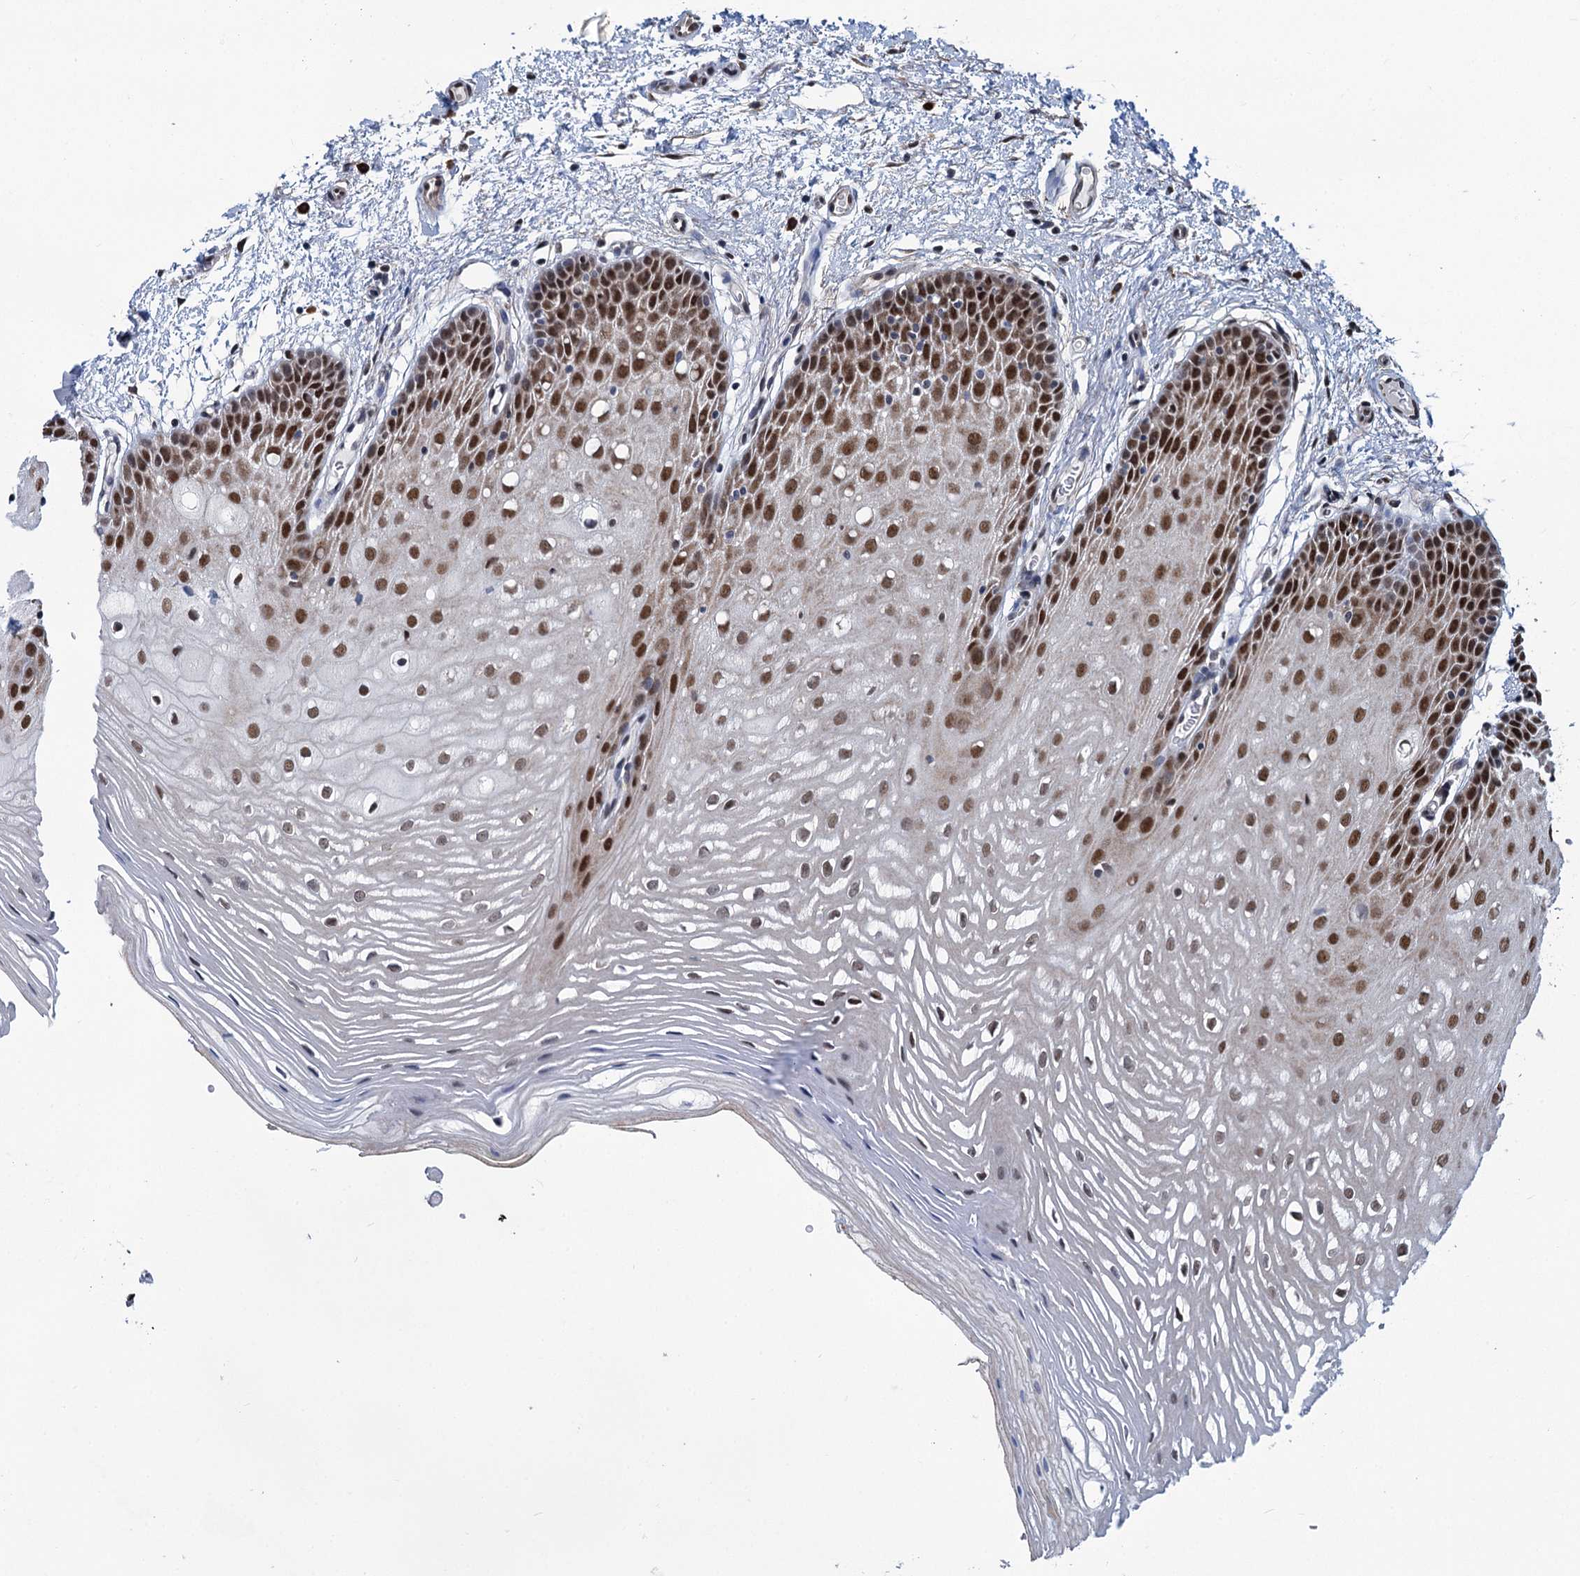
{"staining": {"intensity": "moderate", "quantity": "25%-75%", "location": "nuclear"}, "tissue": "oral mucosa", "cell_type": "Squamous epithelial cells", "image_type": "normal", "snomed": [{"axis": "morphology", "description": "Normal tissue, NOS"}, {"axis": "topography", "description": "Oral tissue"}, {"axis": "topography", "description": "Tounge, NOS"}], "caption": "A brown stain labels moderate nuclear positivity of a protein in squamous epithelial cells of unremarkable human oral mucosa. The protein of interest is shown in brown color, while the nuclei are stained blue.", "gene": "MORN3", "patient": {"sex": "female", "age": 73}}